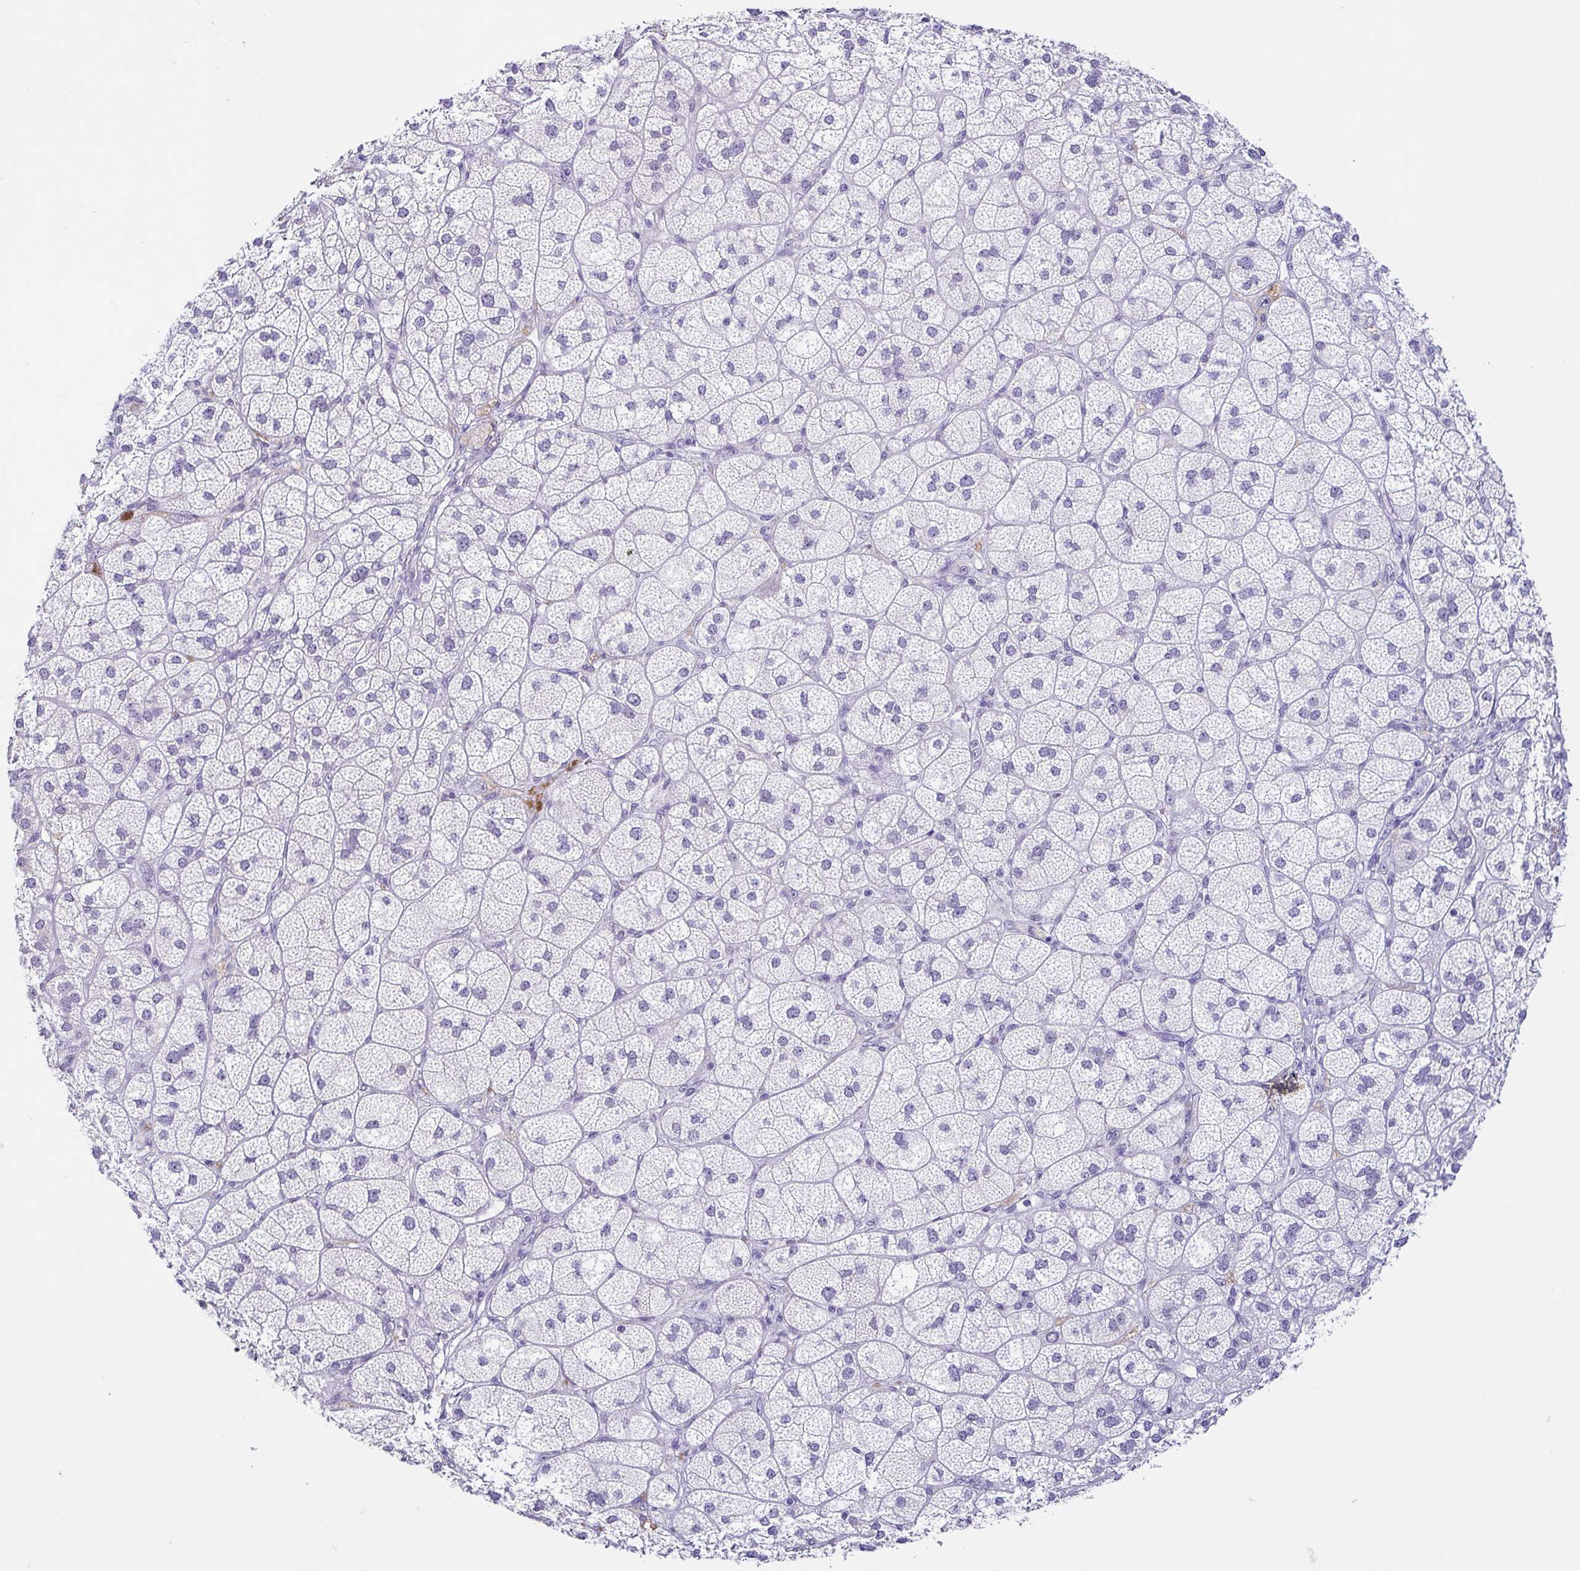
{"staining": {"intensity": "negative", "quantity": "none", "location": "none"}, "tissue": "adrenal gland", "cell_type": "Glandular cells", "image_type": "normal", "snomed": [{"axis": "morphology", "description": "Normal tissue, NOS"}, {"axis": "topography", "description": "Adrenal gland"}], "caption": "IHC of unremarkable adrenal gland displays no staining in glandular cells. Brightfield microscopy of immunohistochemistry (IHC) stained with DAB (3,3'-diaminobenzidine) (brown) and hematoxylin (blue), captured at high magnification.", "gene": "TP73", "patient": {"sex": "female", "age": 60}}